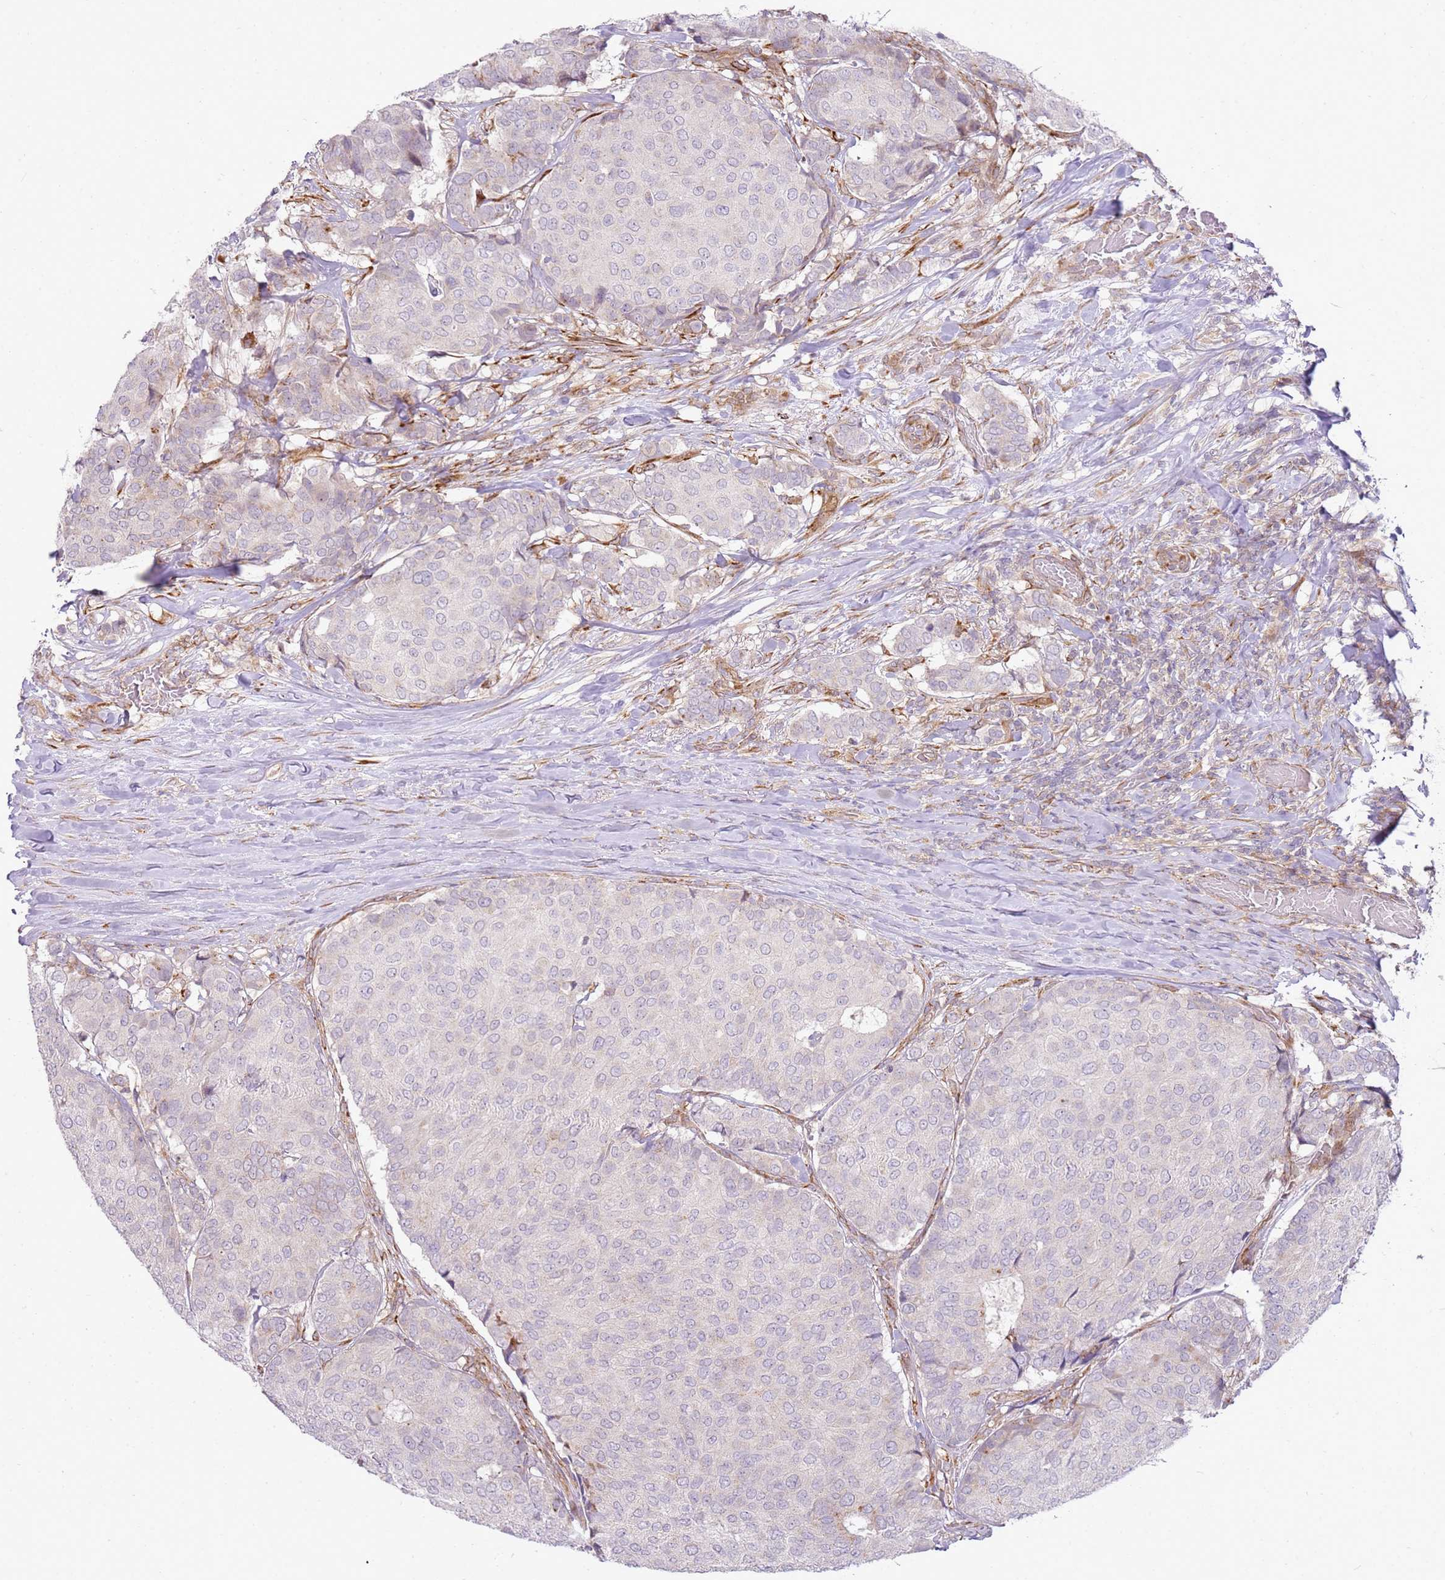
{"staining": {"intensity": "negative", "quantity": "none", "location": "none"}, "tissue": "breast cancer", "cell_type": "Tumor cells", "image_type": "cancer", "snomed": [{"axis": "morphology", "description": "Duct carcinoma"}, {"axis": "topography", "description": "Breast"}], "caption": "IHC photomicrograph of human invasive ductal carcinoma (breast) stained for a protein (brown), which demonstrates no positivity in tumor cells.", "gene": "GRAP", "patient": {"sex": "female", "age": 75}}